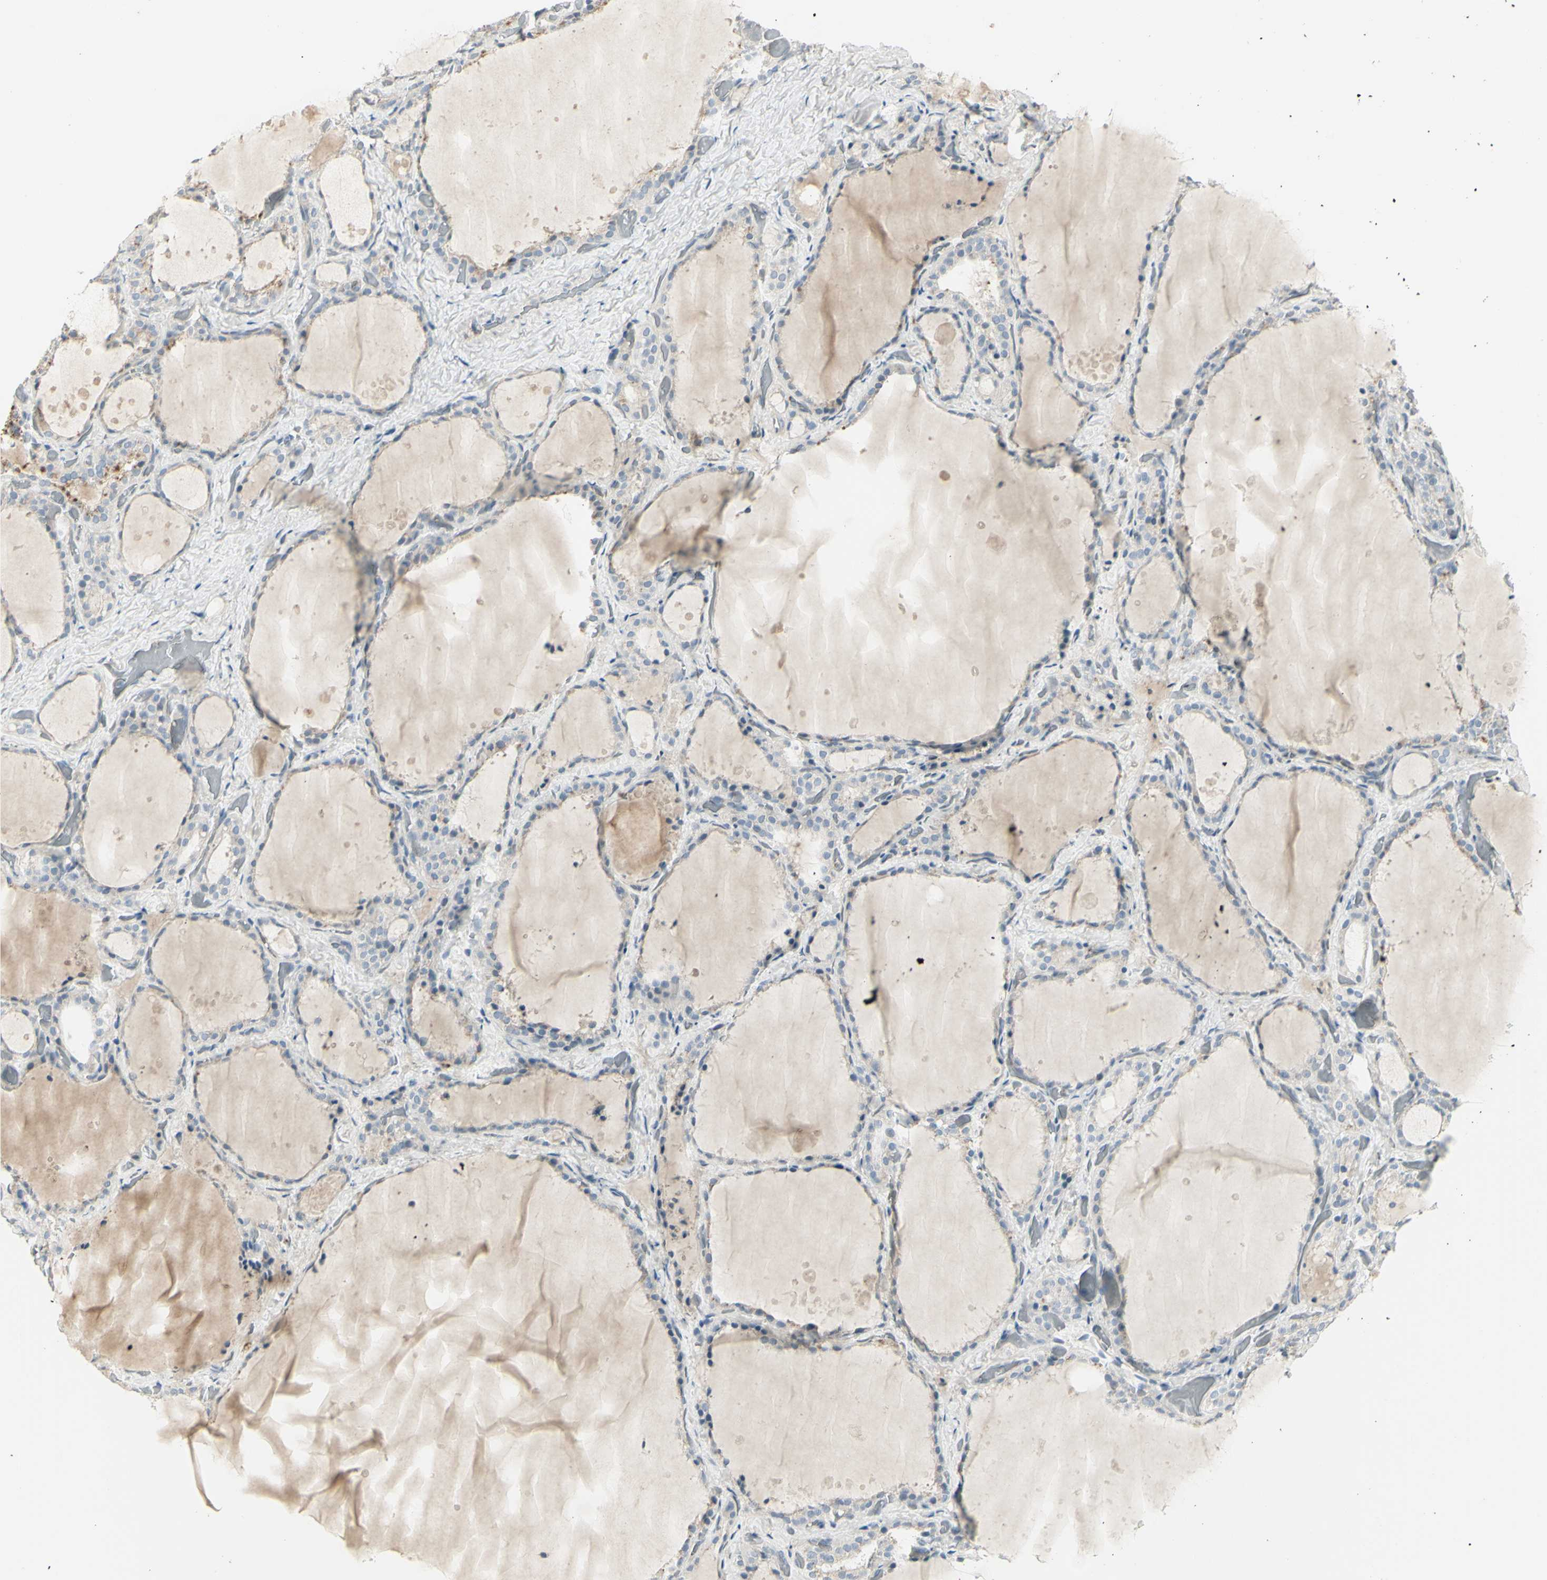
{"staining": {"intensity": "weak", "quantity": ">75%", "location": "cytoplasmic/membranous"}, "tissue": "thyroid gland", "cell_type": "Glandular cells", "image_type": "normal", "snomed": [{"axis": "morphology", "description": "Normal tissue, NOS"}, {"axis": "topography", "description": "Thyroid gland"}], "caption": "Protein staining displays weak cytoplasmic/membranous expression in about >75% of glandular cells in normal thyroid gland. The staining is performed using DAB (3,3'-diaminobenzidine) brown chromogen to label protein expression. The nuclei are counter-stained blue using hematoxylin.", "gene": "CCNB2", "patient": {"sex": "female", "age": 44}}